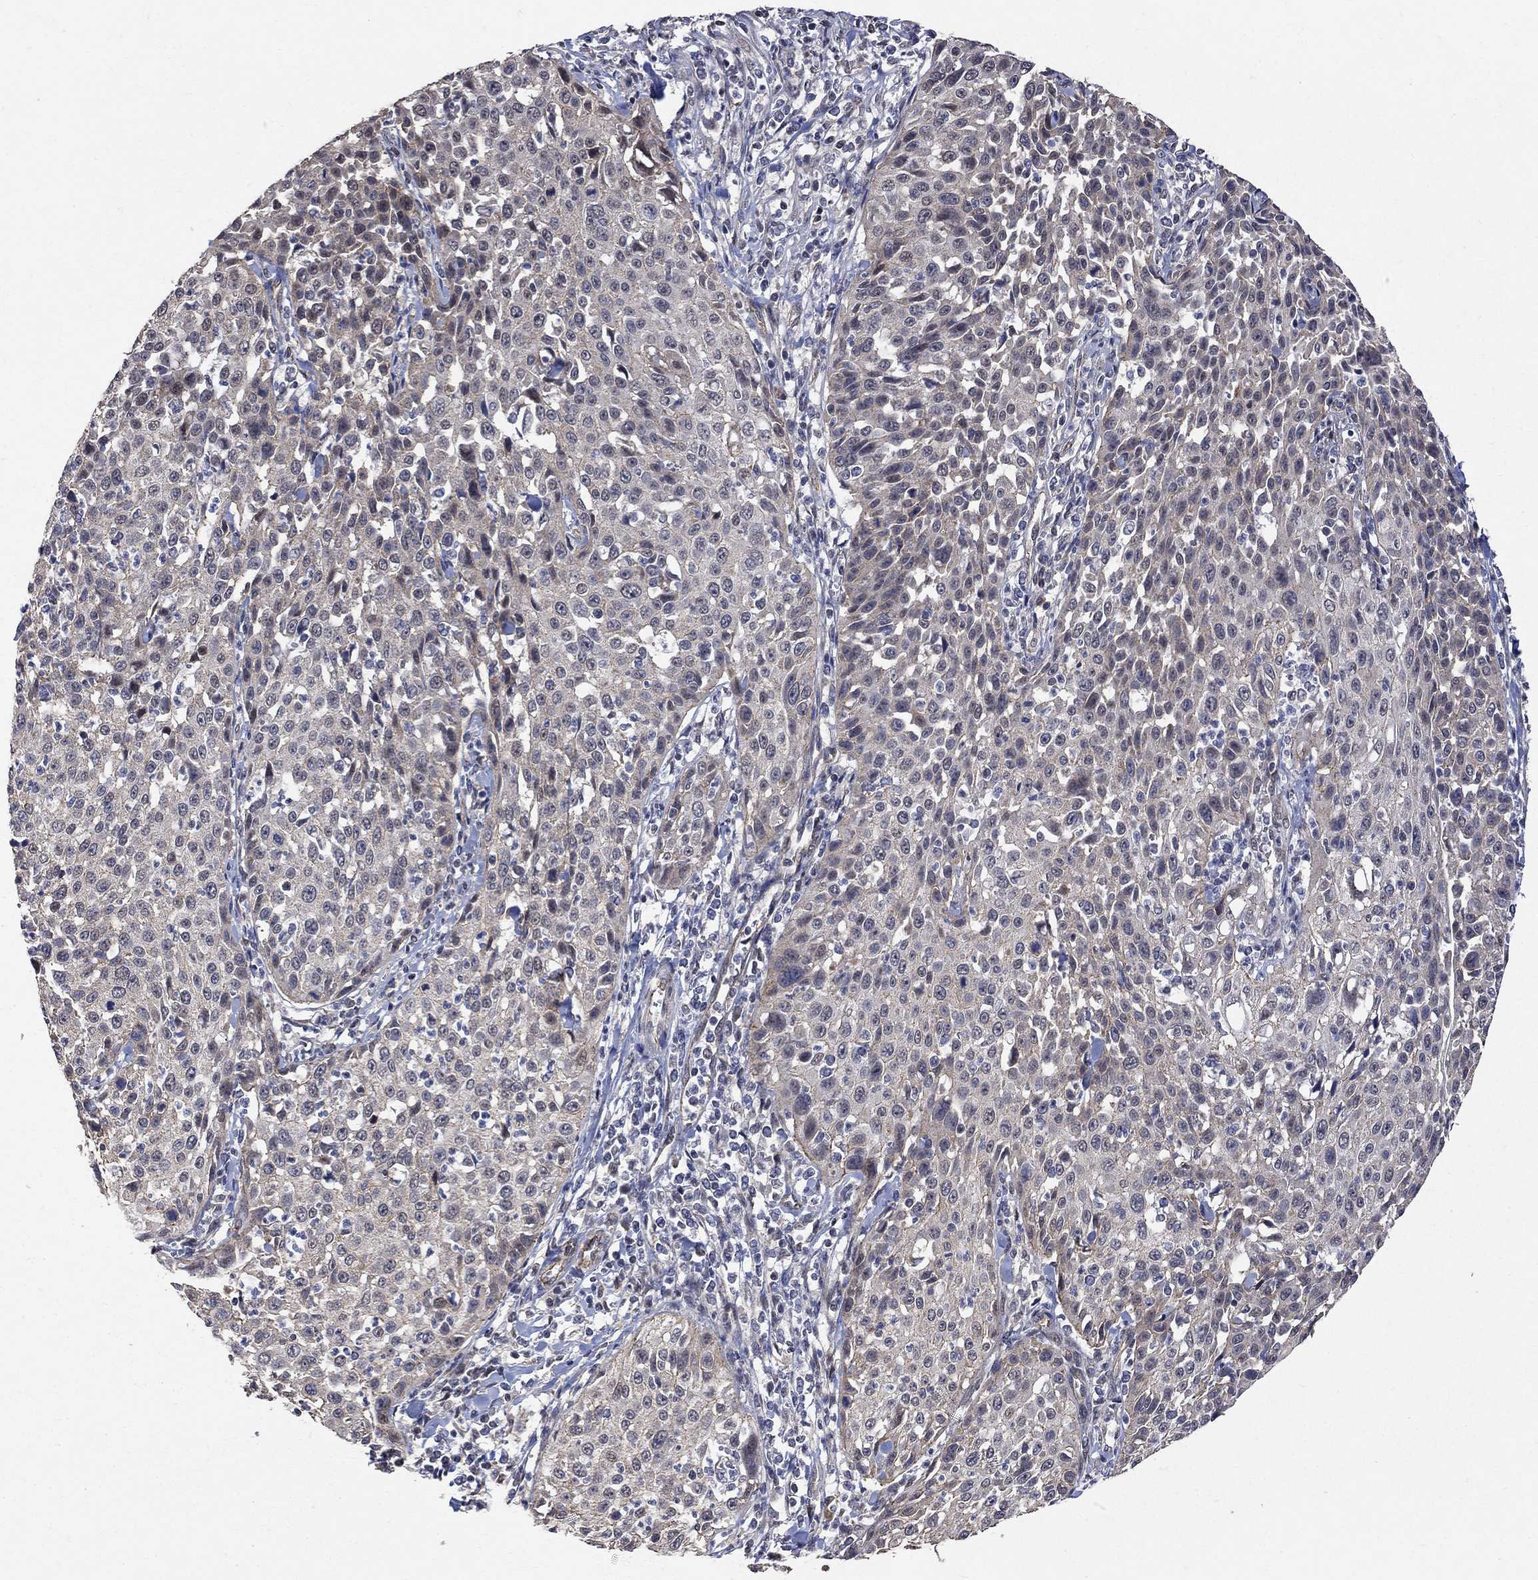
{"staining": {"intensity": "negative", "quantity": "none", "location": "none"}, "tissue": "cervical cancer", "cell_type": "Tumor cells", "image_type": "cancer", "snomed": [{"axis": "morphology", "description": "Squamous cell carcinoma, NOS"}, {"axis": "topography", "description": "Cervix"}], "caption": "The photomicrograph reveals no significant staining in tumor cells of cervical cancer.", "gene": "ANKRA2", "patient": {"sex": "female", "age": 26}}